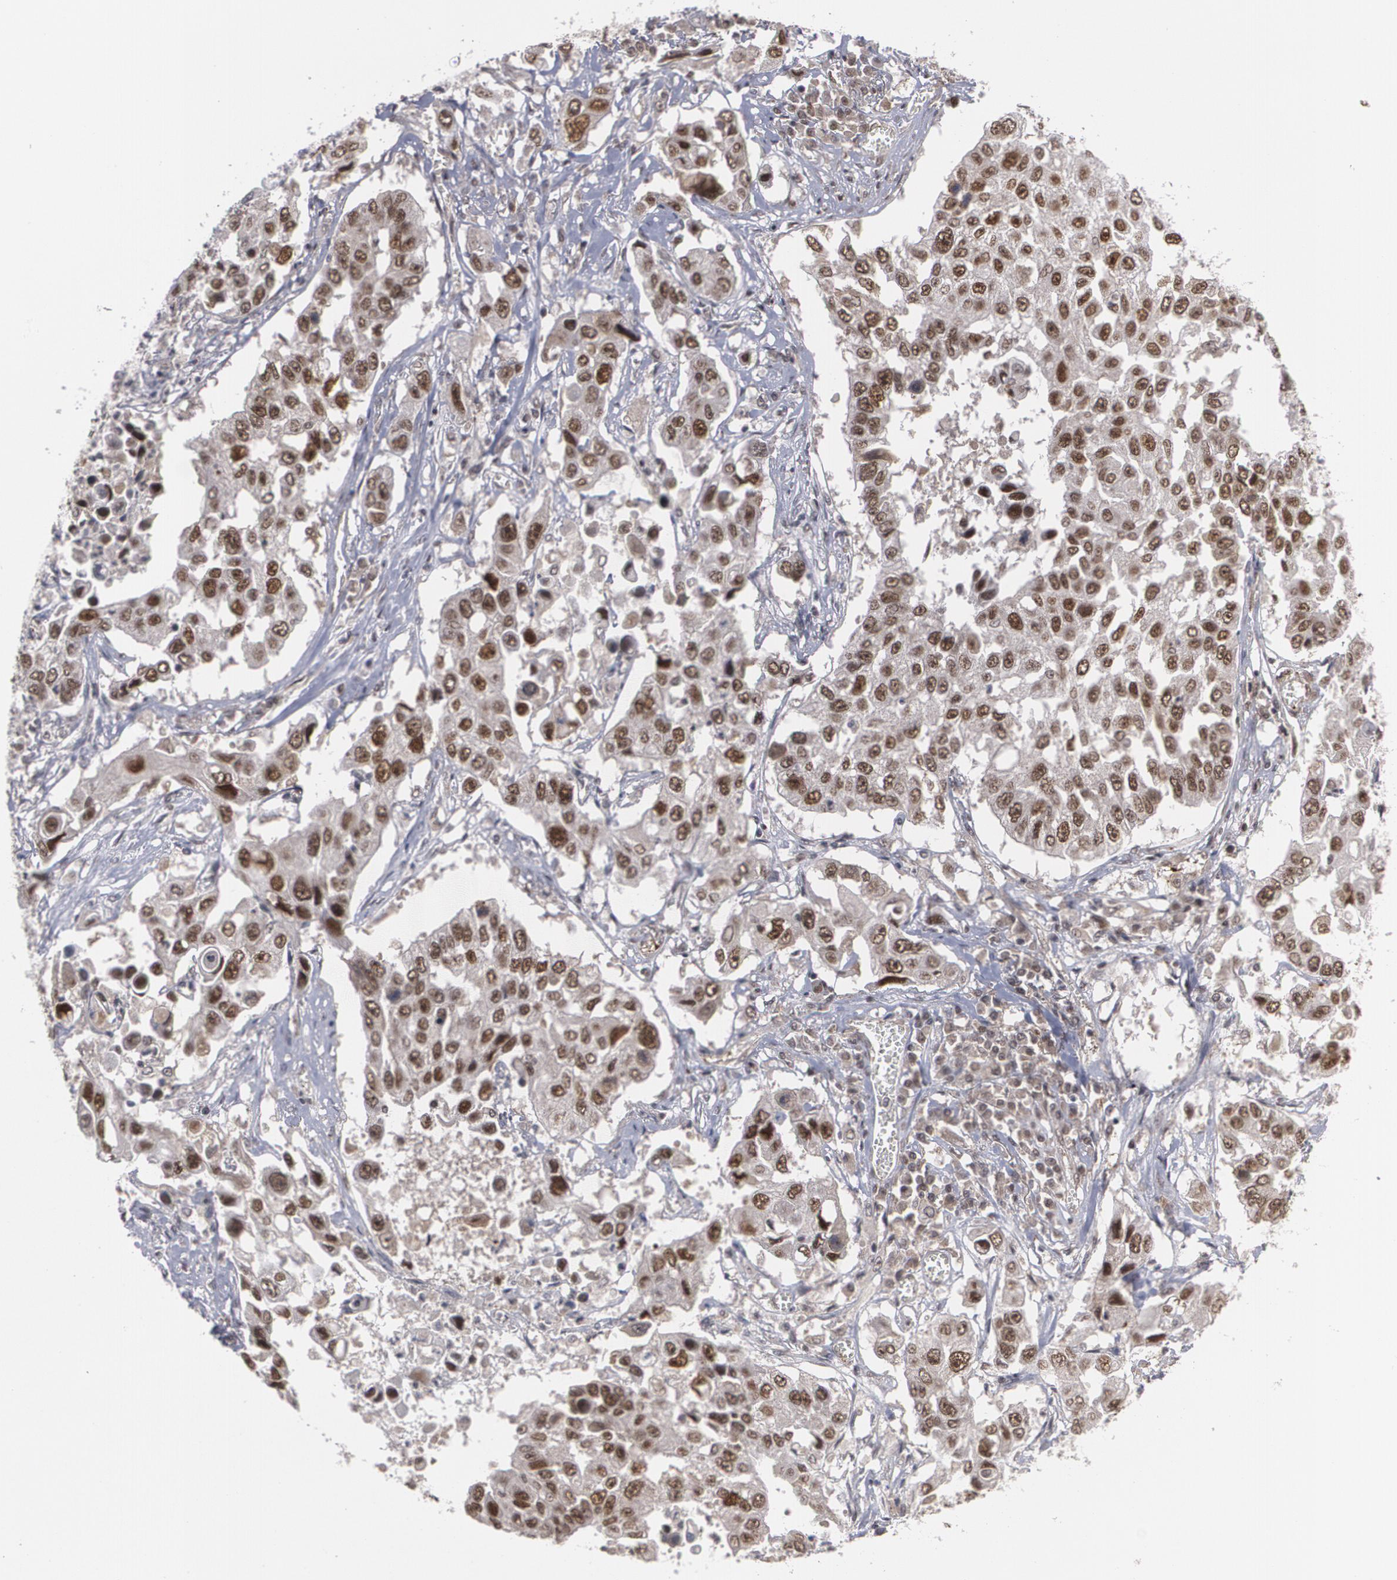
{"staining": {"intensity": "strong", "quantity": ">75%", "location": "nuclear"}, "tissue": "lung cancer", "cell_type": "Tumor cells", "image_type": "cancer", "snomed": [{"axis": "morphology", "description": "Squamous cell carcinoma, NOS"}, {"axis": "topography", "description": "Lung"}], "caption": "High-power microscopy captured an IHC image of lung cancer (squamous cell carcinoma), revealing strong nuclear positivity in about >75% of tumor cells. Nuclei are stained in blue.", "gene": "INTS6", "patient": {"sex": "male", "age": 71}}